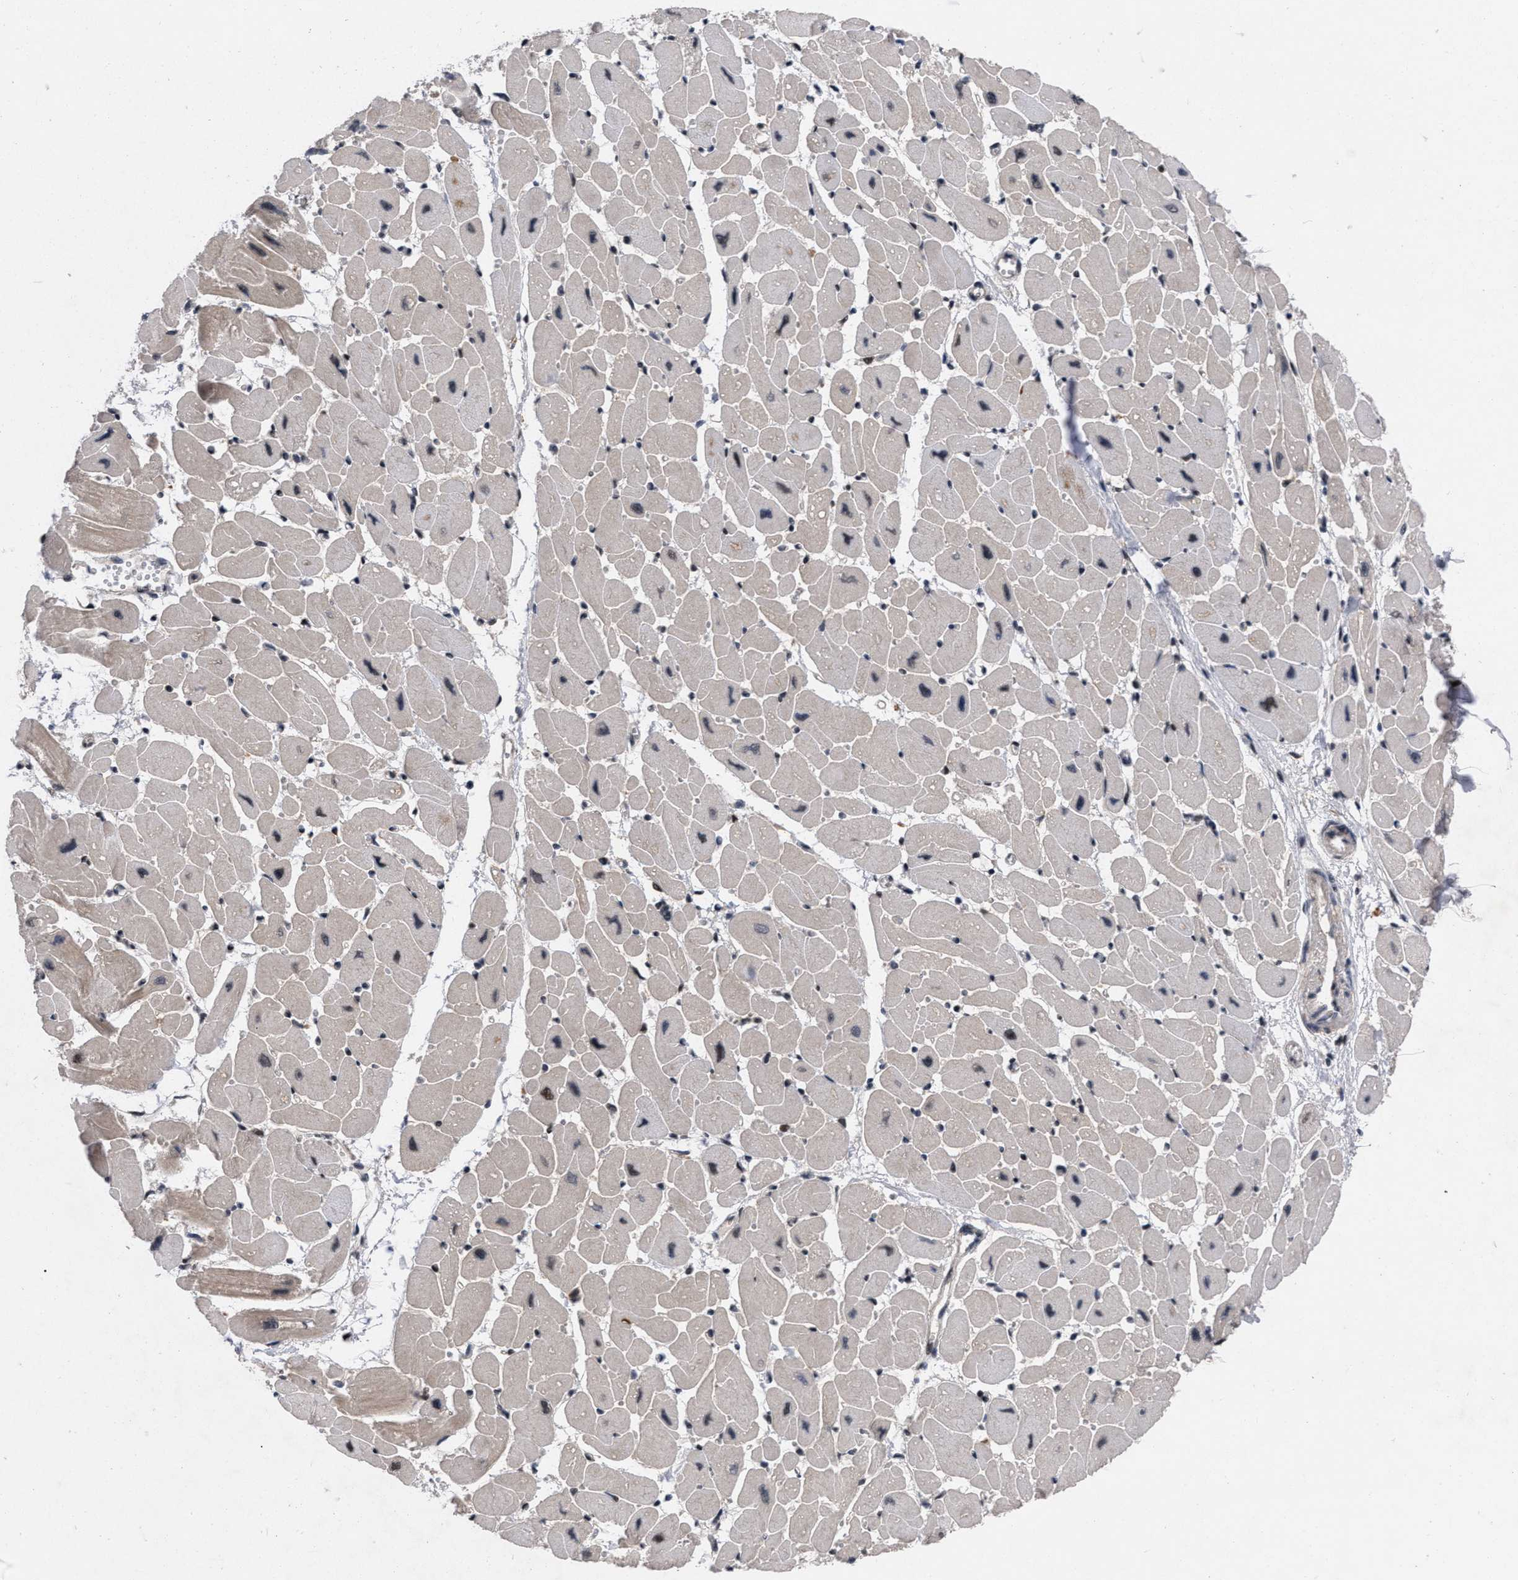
{"staining": {"intensity": "strong", "quantity": "<25%", "location": "cytoplasmic/membranous,nuclear"}, "tissue": "heart muscle", "cell_type": "Cardiomyocytes", "image_type": "normal", "snomed": [{"axis": "morphology", "description": "Normal tissue, NOS"}, {"axis": "topography", "description": "Heart"}], "caption": "Immunohistochemistry of normal heart muscle demonstrates medium levels of strong cytoplasmic/membranous,nuclear expression in about <25% of cardiomyocytes.", "gene": "MDM4", "patient": {"sex": "female", "age": 54}}